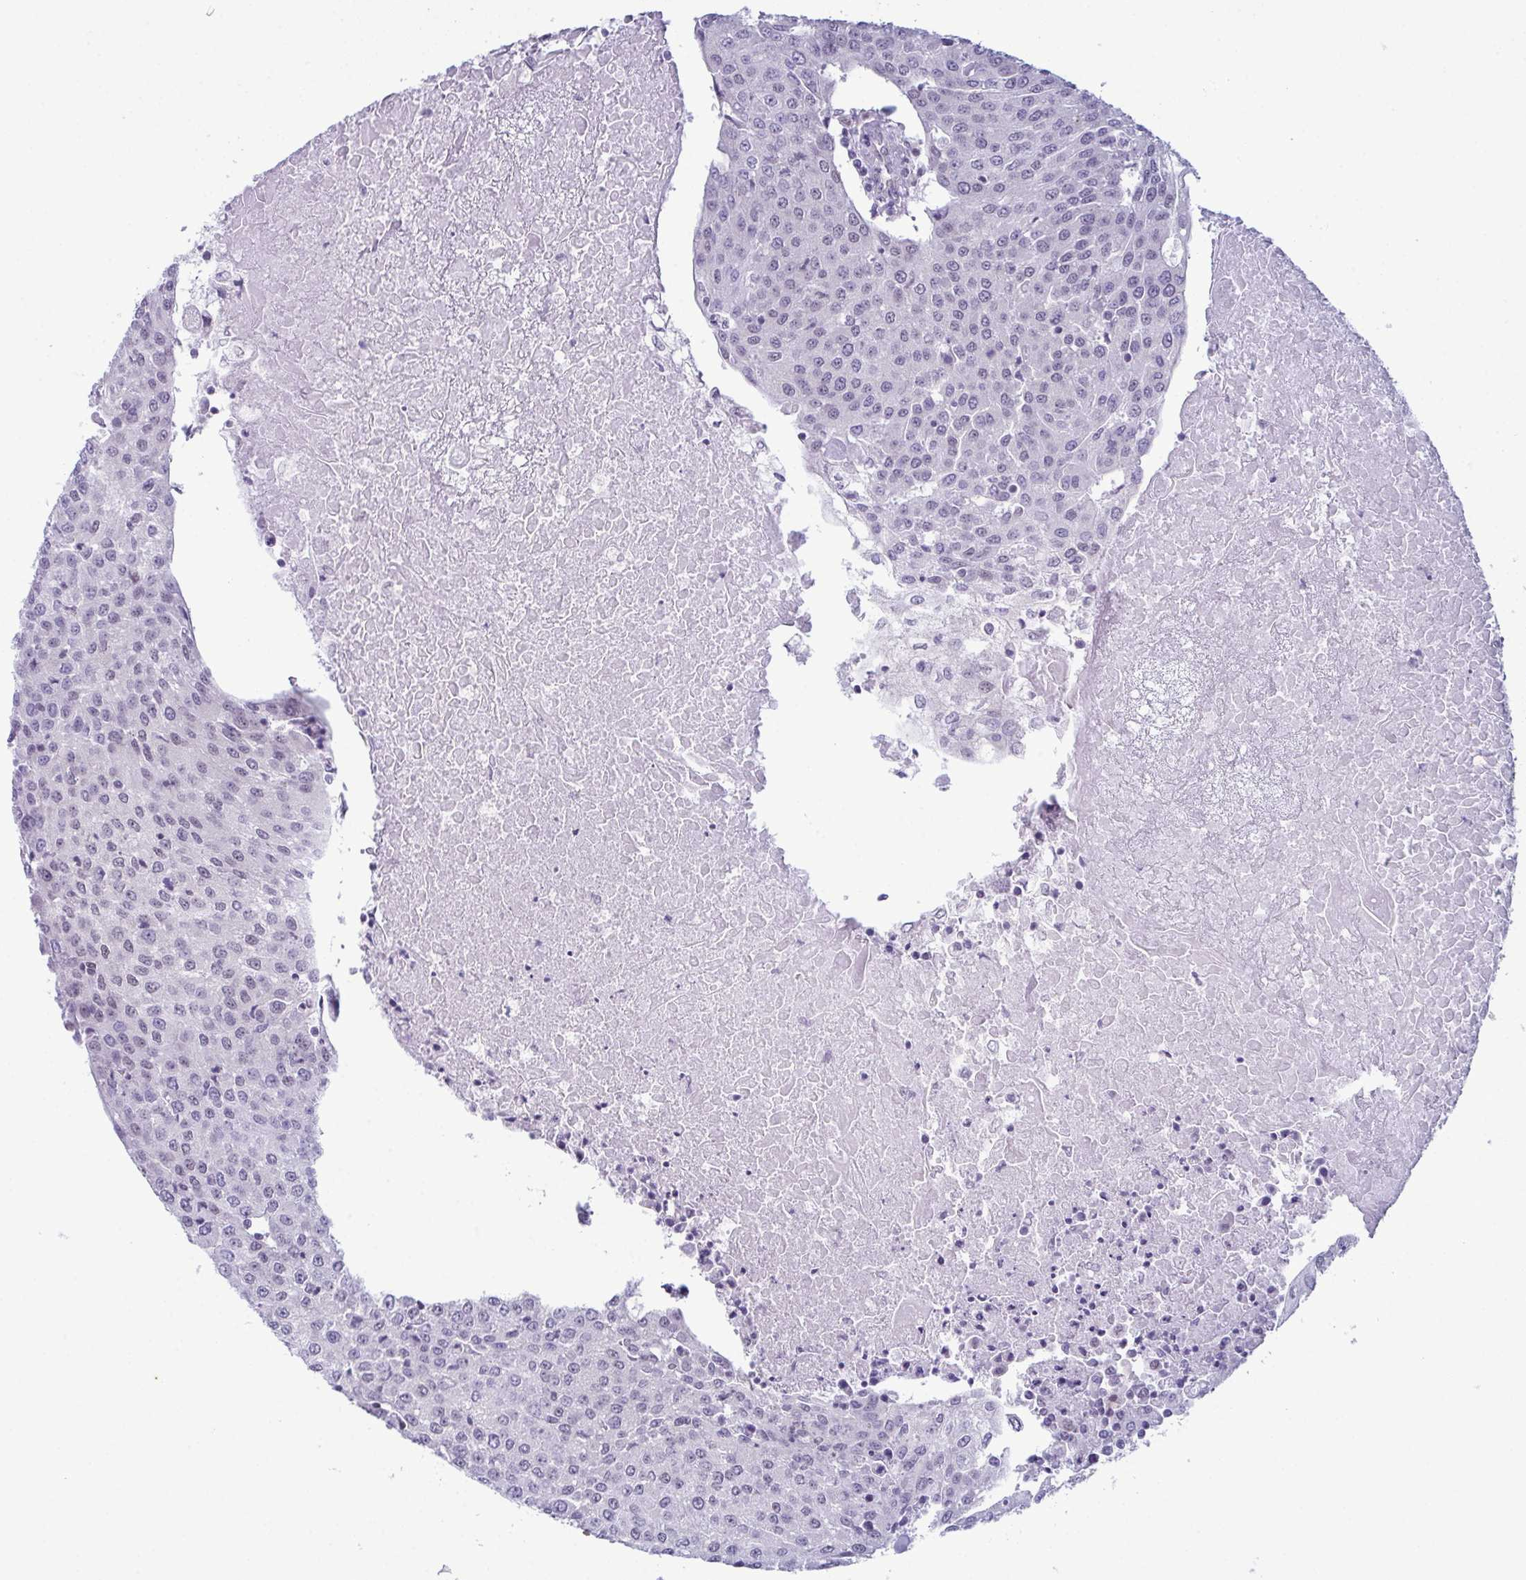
{"staining": {"intensity": "negative", "quantity": "none", "location": "none"}, "tissue": "urothelial cancer", "cell_type": "Tumor cells", "image_type": "cancer", "snomed": [{"axis": "morphology", "description": "Urothelial carcinoma, High grade"}, {"axis": "topography", "description": "Urinary bladder"}], "caption": "Urothelial carcinoma (high-grade) stained for a protein using IHC exhibits no positivity tumor cells.", "gene": "RBM7", "patient": {"sex": "female", "age": 85}}